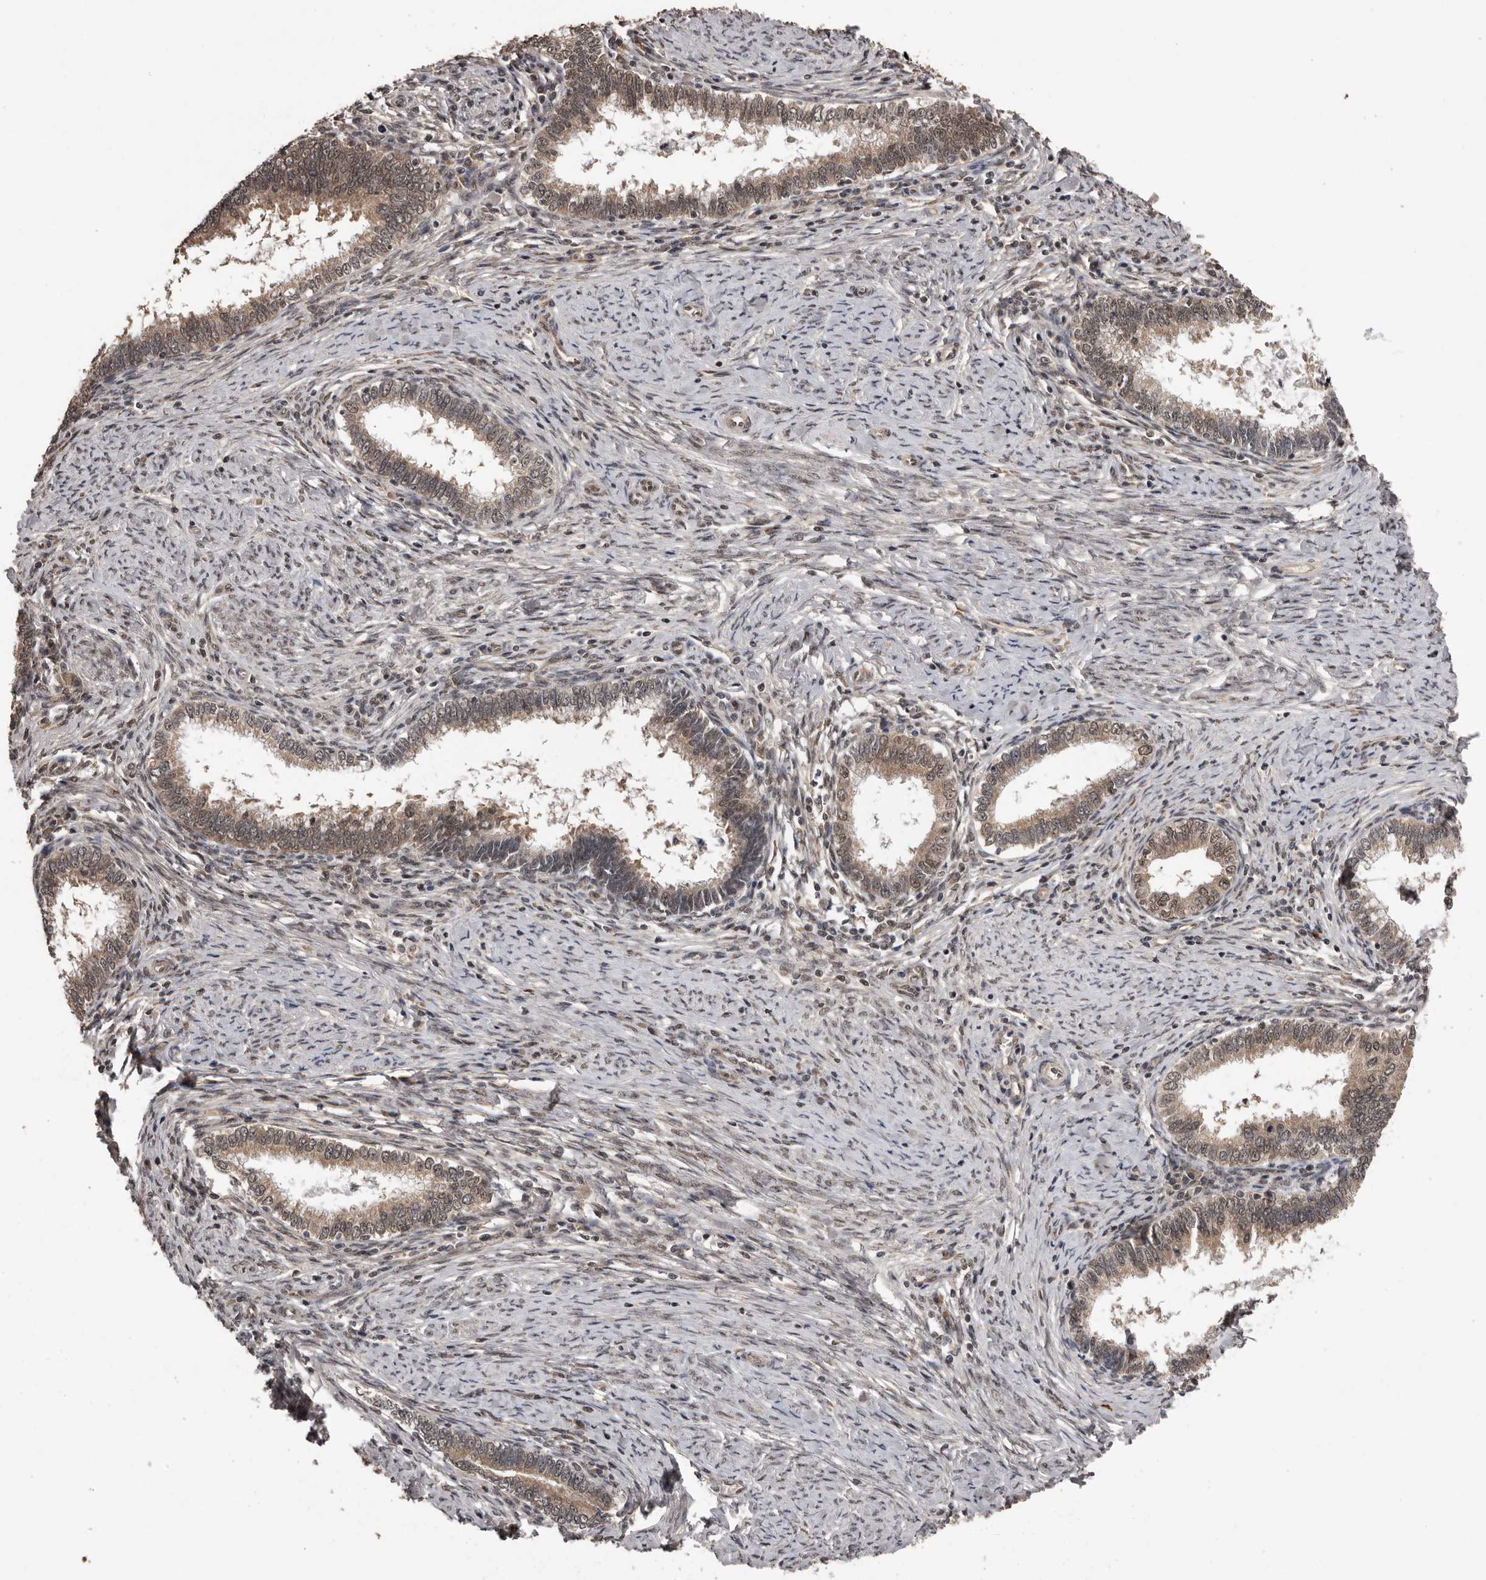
{"staining": {"intensity": "weak", "quantity": ">75%", "location": "cytoplasmic/membranous"}, "tissue": "cervical cancer", "cell_type": "Tumor cells", "image_type": "cancer", "snomed": [{"axis": "morphology", "description": "Adenocarcinoma, NOS"}, {"axis": "topography", "description": "Cervix"}], "caption": "This is an image of immunohistochemistry staining of cervical cancer (adenocarcinoma), which shows weak positivity in the cytoplasmic/membranous of tumor cells.", "gene": "VPS37A", "patient": {"sex": "female", "age": 36}}